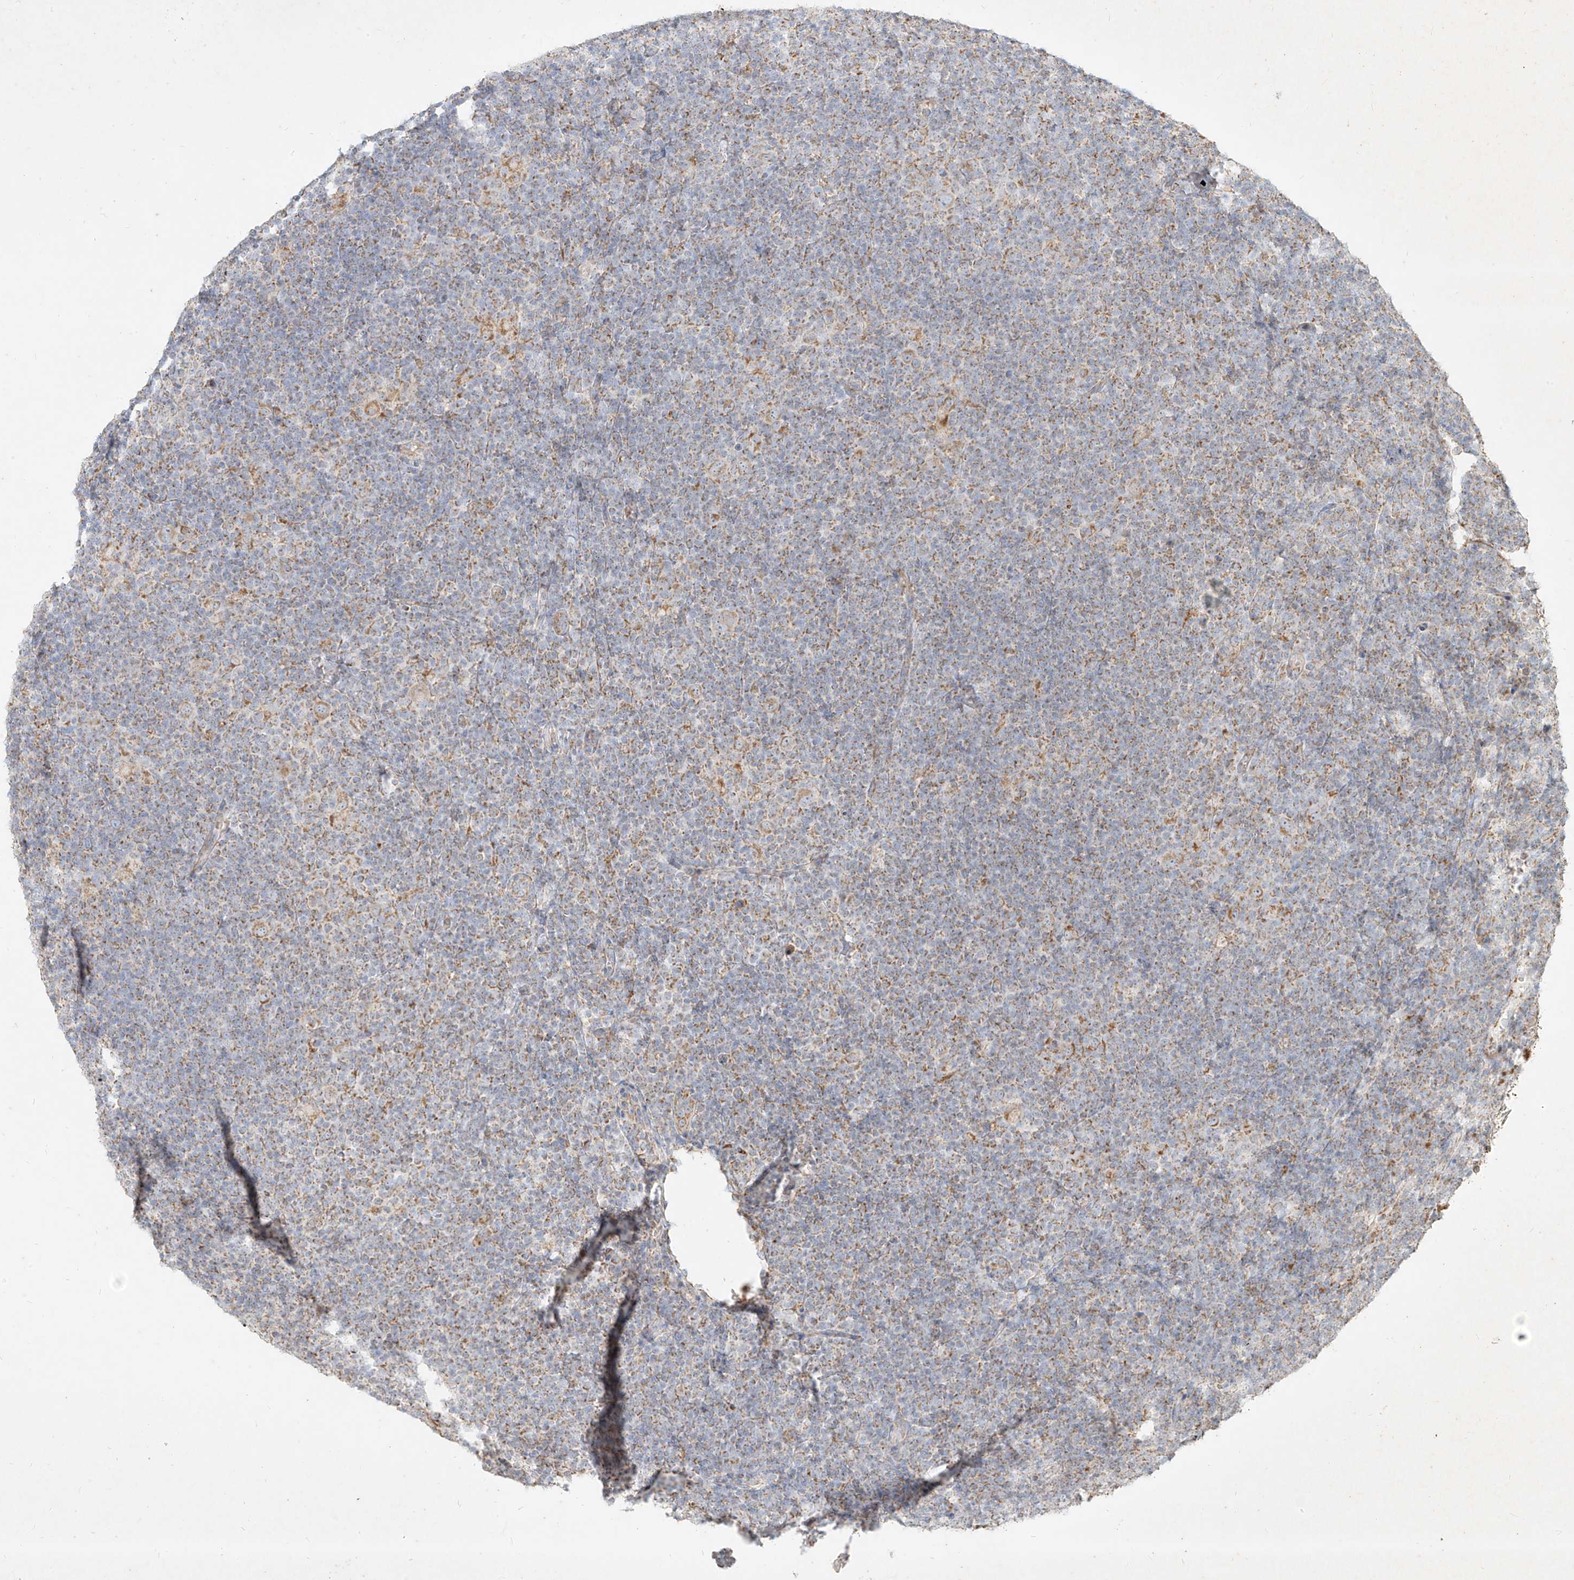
{"staining": {"intensity": "moderate", "quantity": ">75%", "location": "cytoplasmic/membranous"}, "tissue": "lymphoma", "cell_type": "Tumor cells", "image_type": "cancer", "snomed": [{"axis": "morphology", "description": "Hodgkin's disease, NOS"}, {"axis": "topography", "description": "Lymph node"}], "caption": "Brown immunohistochemical staining in lymphoma reveals moderate cytoplasmic/membranous expression in about >75% of tumor cells. Using DAB (3,3'-diaminobenzidine) (brown) and hematoxylin (blue) stains, captured at high magnification using brightfield microscopy.", "gene": "MTX2", "patient": {"sex": "female", "age": 57}}